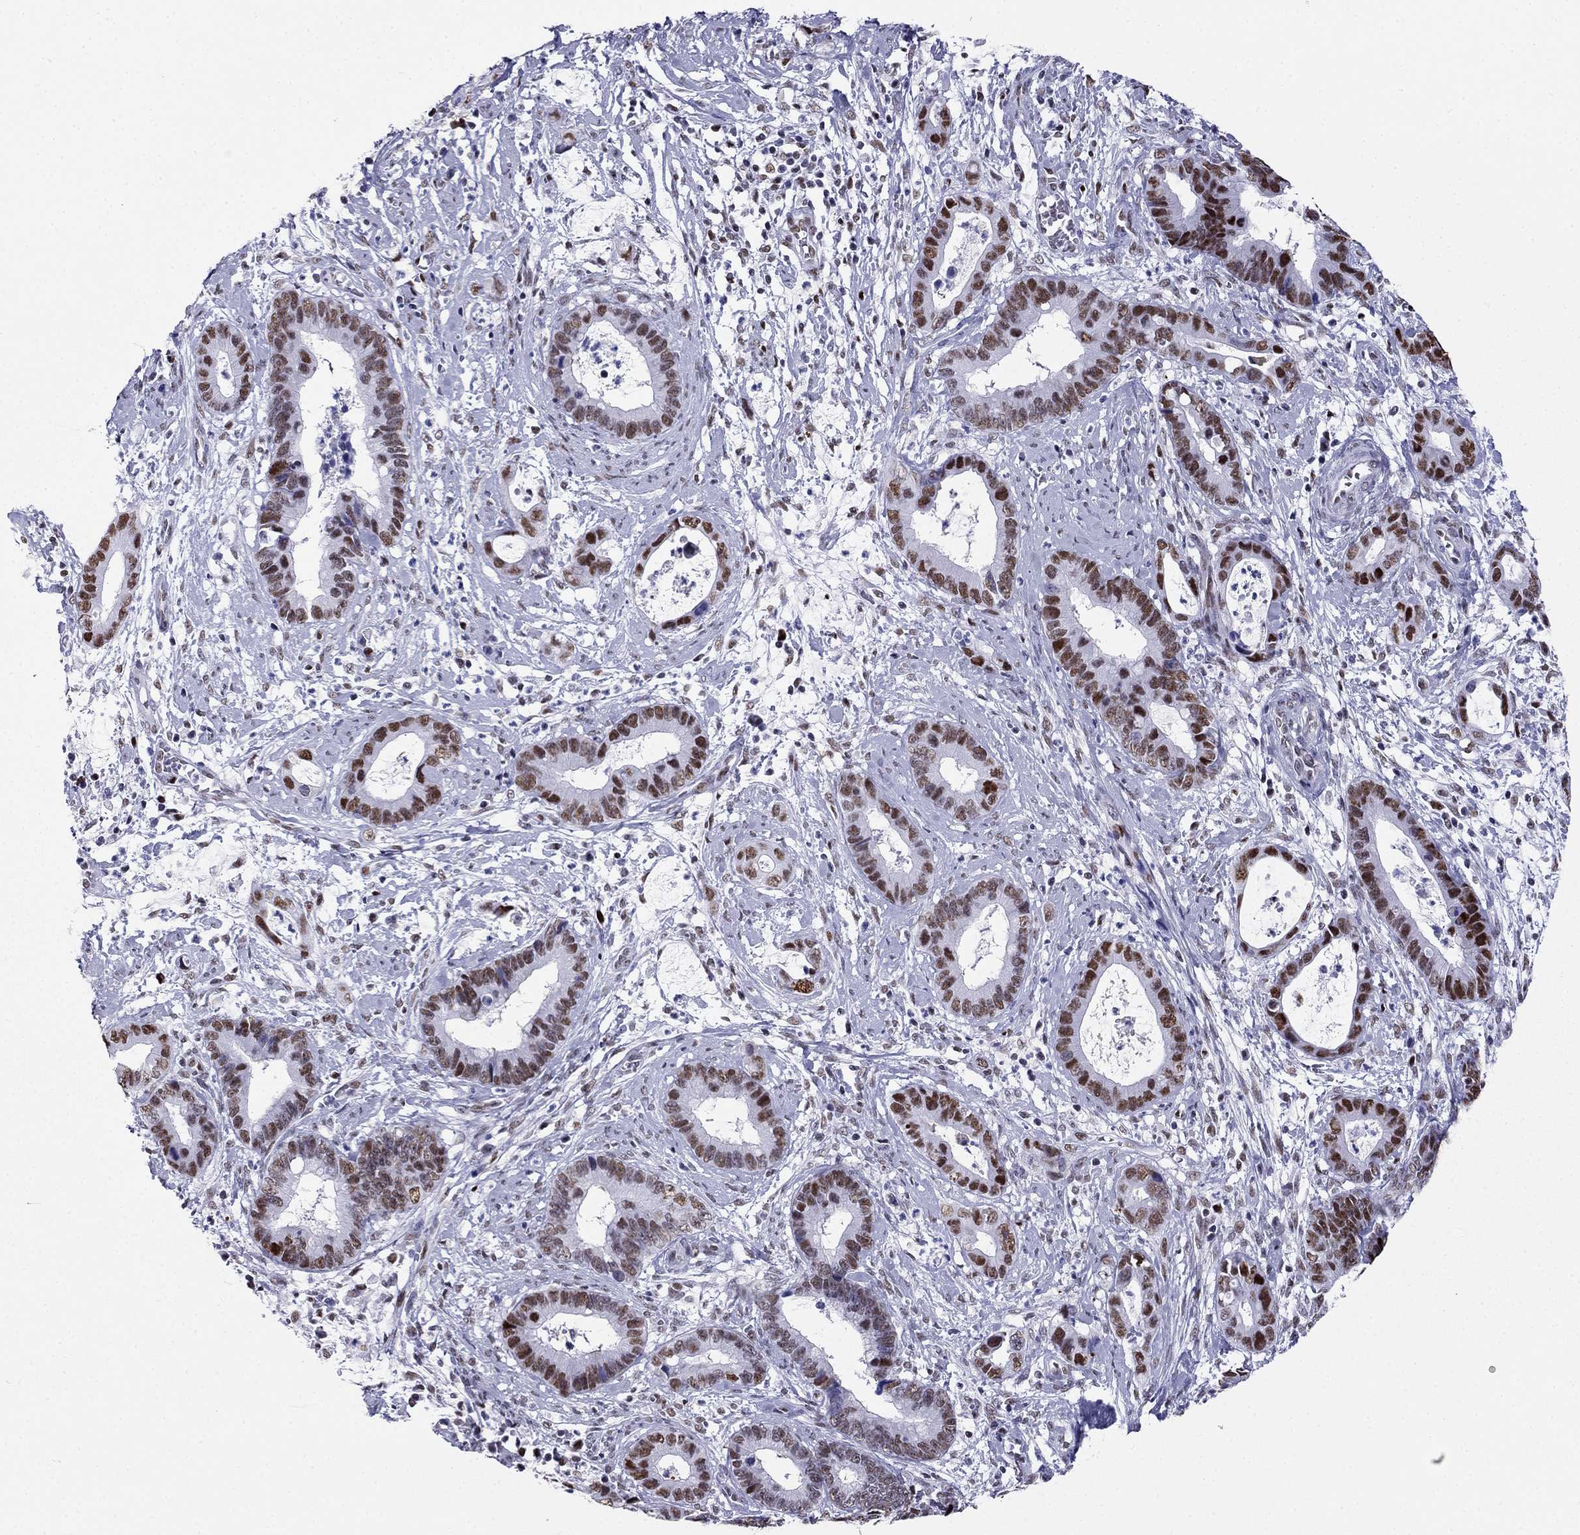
{"staining": {"intensity": "strong", "quantity": ">75%", "location": "nuclear"}, "tissue": "cervical cancer", "cell_type": "Tumor cells", "image_type": "cancer", "snomed": [{"axis": "morphology", "description": "Adenocarcinoma, NOS"}, {"axis": "topography", "description": "Cervix"}], "caption": "Immunohistochemistry (IHC) (DAB) staining of adenocarcinoma (cervical) shows strong nuclear protein staining in approximately >75% of tumor cells.", "gene": "PPM1G", "patient": {"sex": "female", "age": 44}}